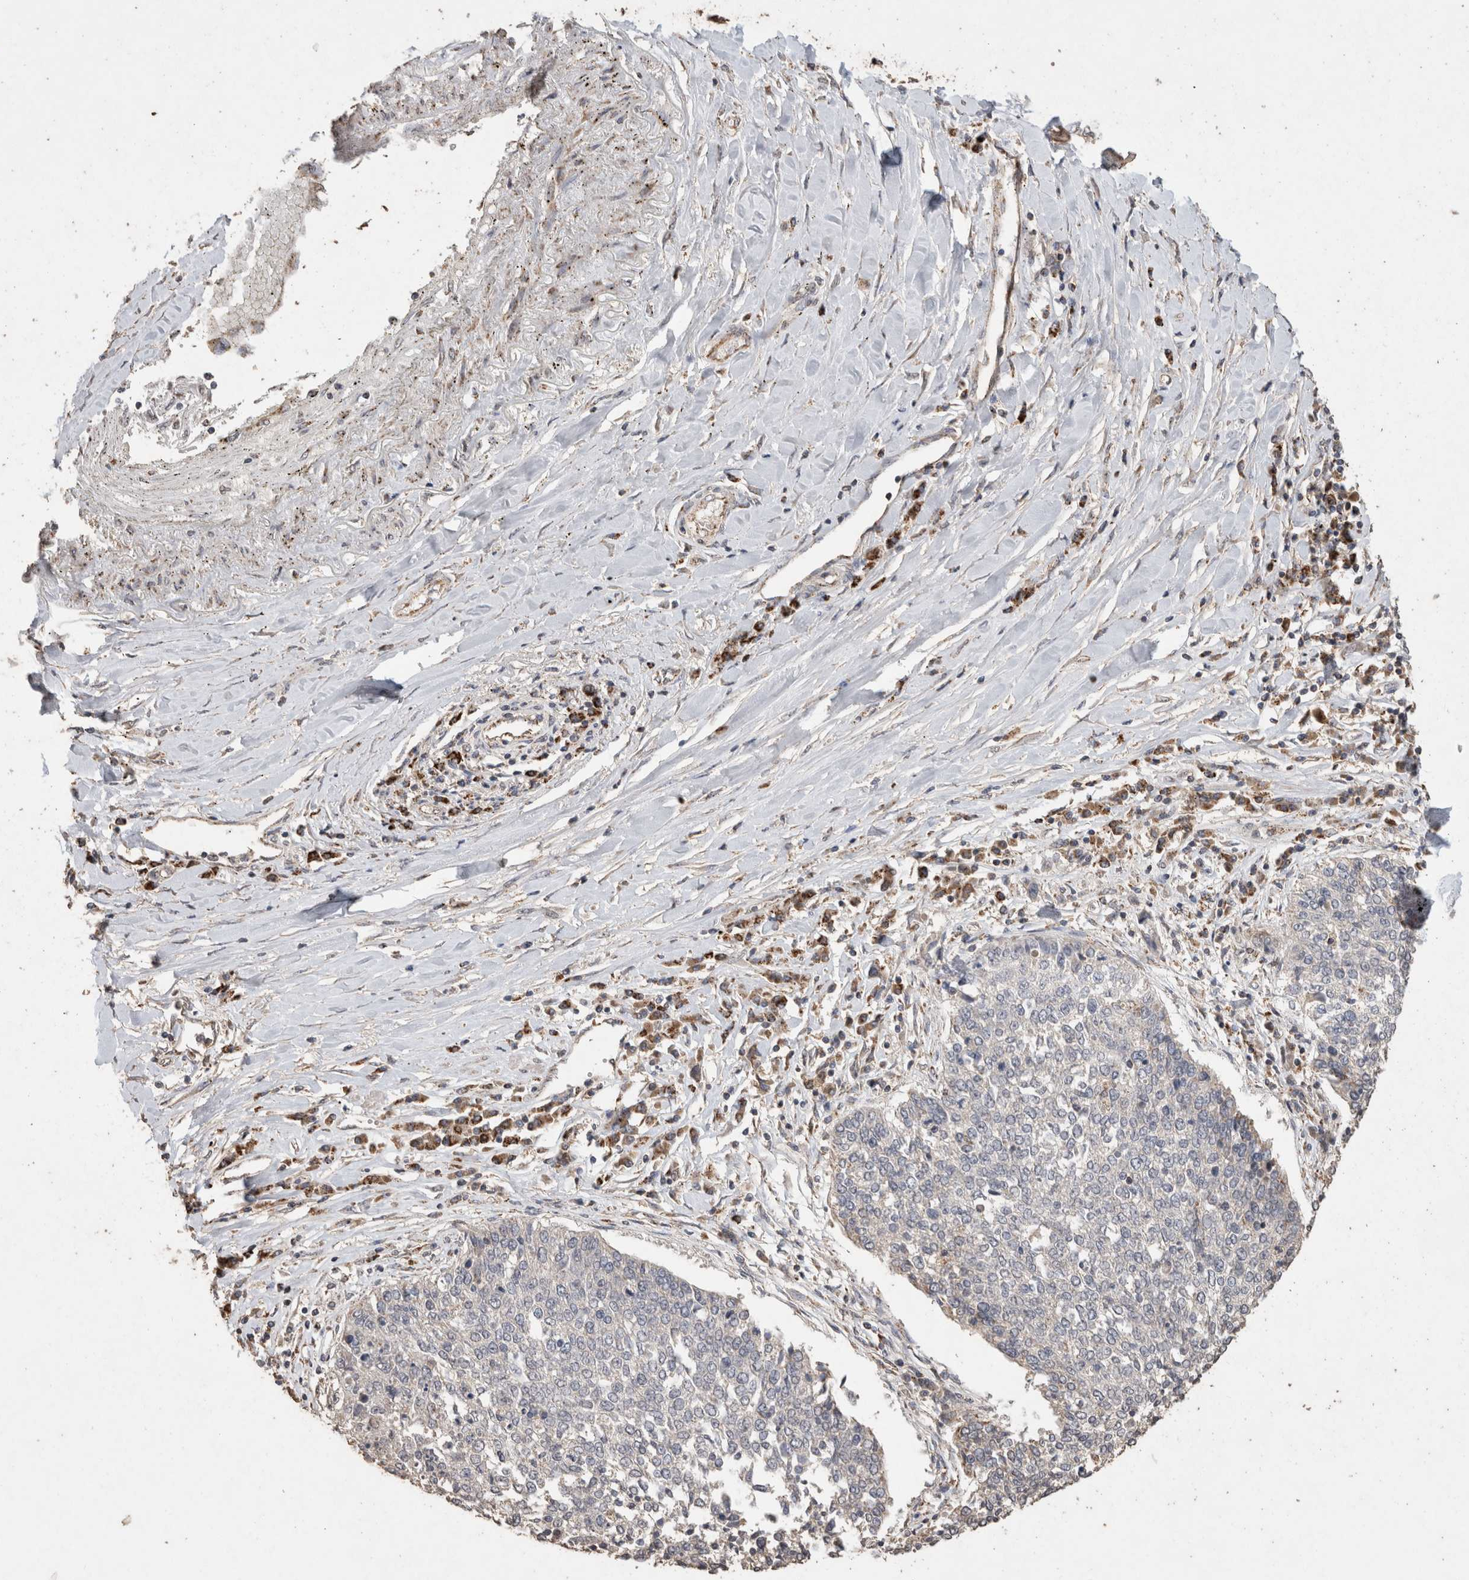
{"staining": {"intensity": "negative", "quantity": "none", "location": "none"}, "tissue": "lung cancer", "cell_type": "Tumor cells", "image_type": "cancer", "snomed": [{"axis": "morphology", "description": "Normal tissue, NOS"}, {"axis": "morphology", "description": "Squamous cell carcinoma, NOS"}, {"axis": "topography", "description": "Cartilage tissue"}, {"axis": "topography", "description": "Bronchus"}, {"axis": "topography", "description": "Lung"}, {"axis": "topography", "description": "Peripheral nerve tissue"}], "caption": "Tumor cells are negative for brown protein staining in squamous cell carcinoma (lung). The staining was performed using DAB (3,3'-diaminobenzidine) to visualize the protein expression in brown, while the nuclei were stained in blue with hematoxylin (Magnification: 20x).", "gene": "ACADM", "patient": {"sex": "female", "age": 49}}